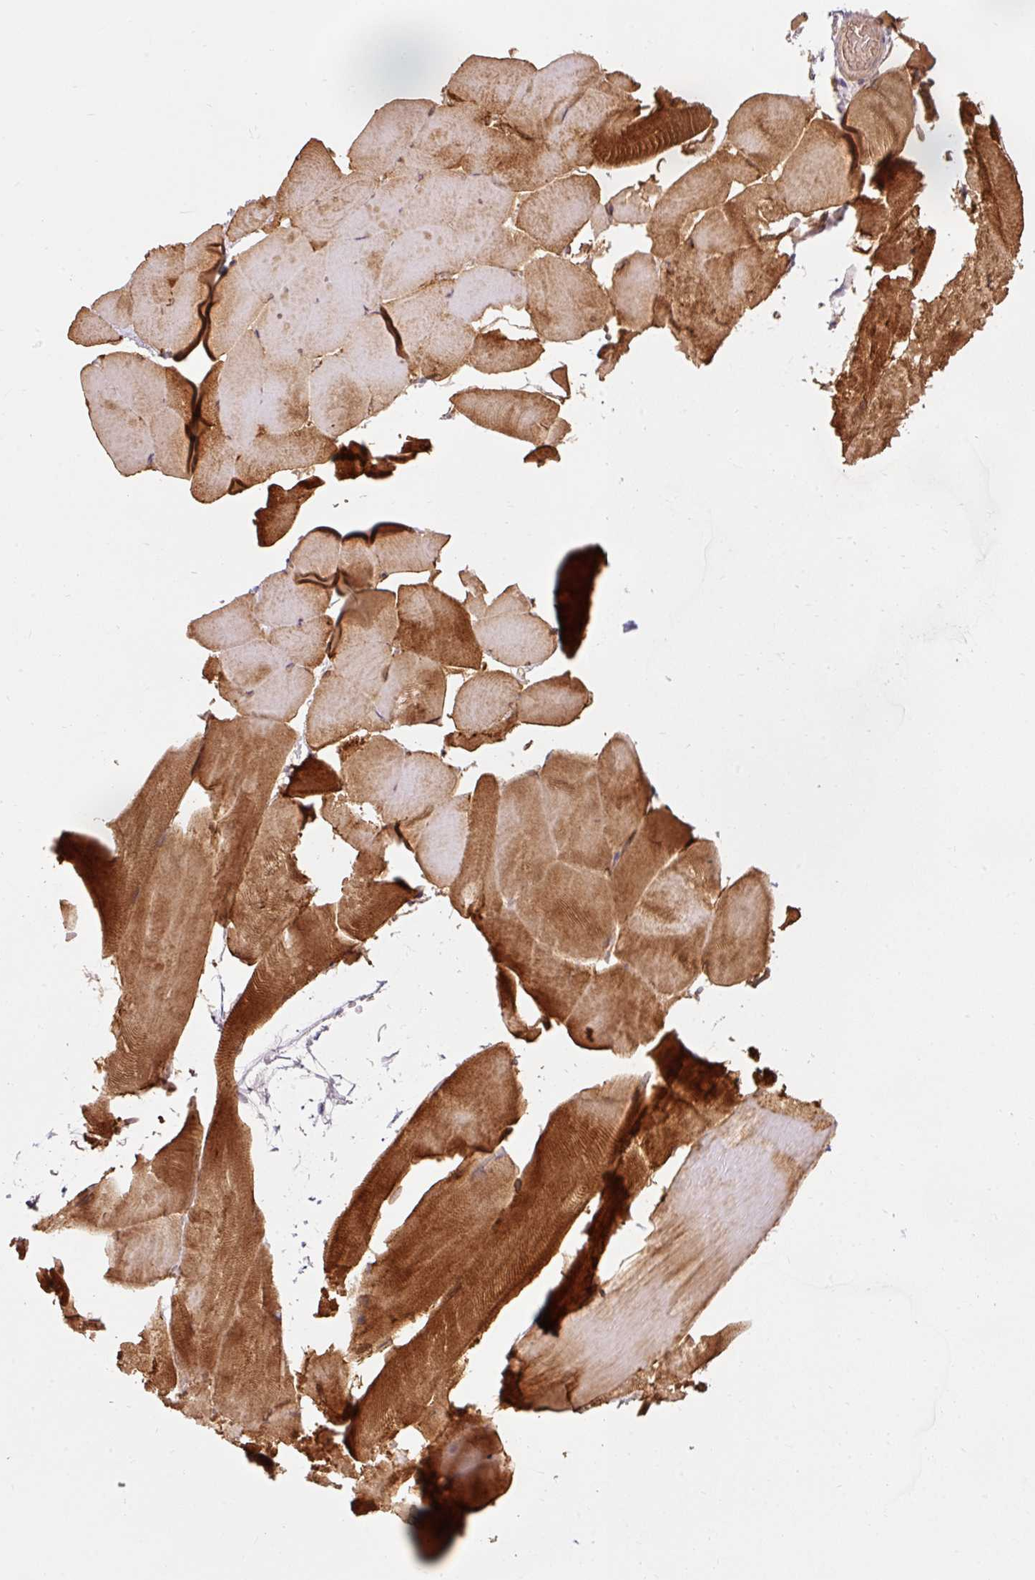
{"staining": {"intensity": "strong", "quantity": ">75%", "location": "cytoplasmic/membranous"}, "tissue": "skeletal muscle", "cell_type": "Myocytes", "image_type": "normal", "snomed": [{"axis": "morphology", "description": "Normal tissue, NOS"}, {"axis": "topography", "description": "Skeletal muscle"}], "caption": "Immunohistochemistry image of unremarkable human skeletal muscle stained for a protein (brown), which reveals high levels of strong cytoplasmic/membranous staining in approximately >75% of myocytes.", "gene": "PDAP1", "patient": {"sex": "female", "age": 64}}